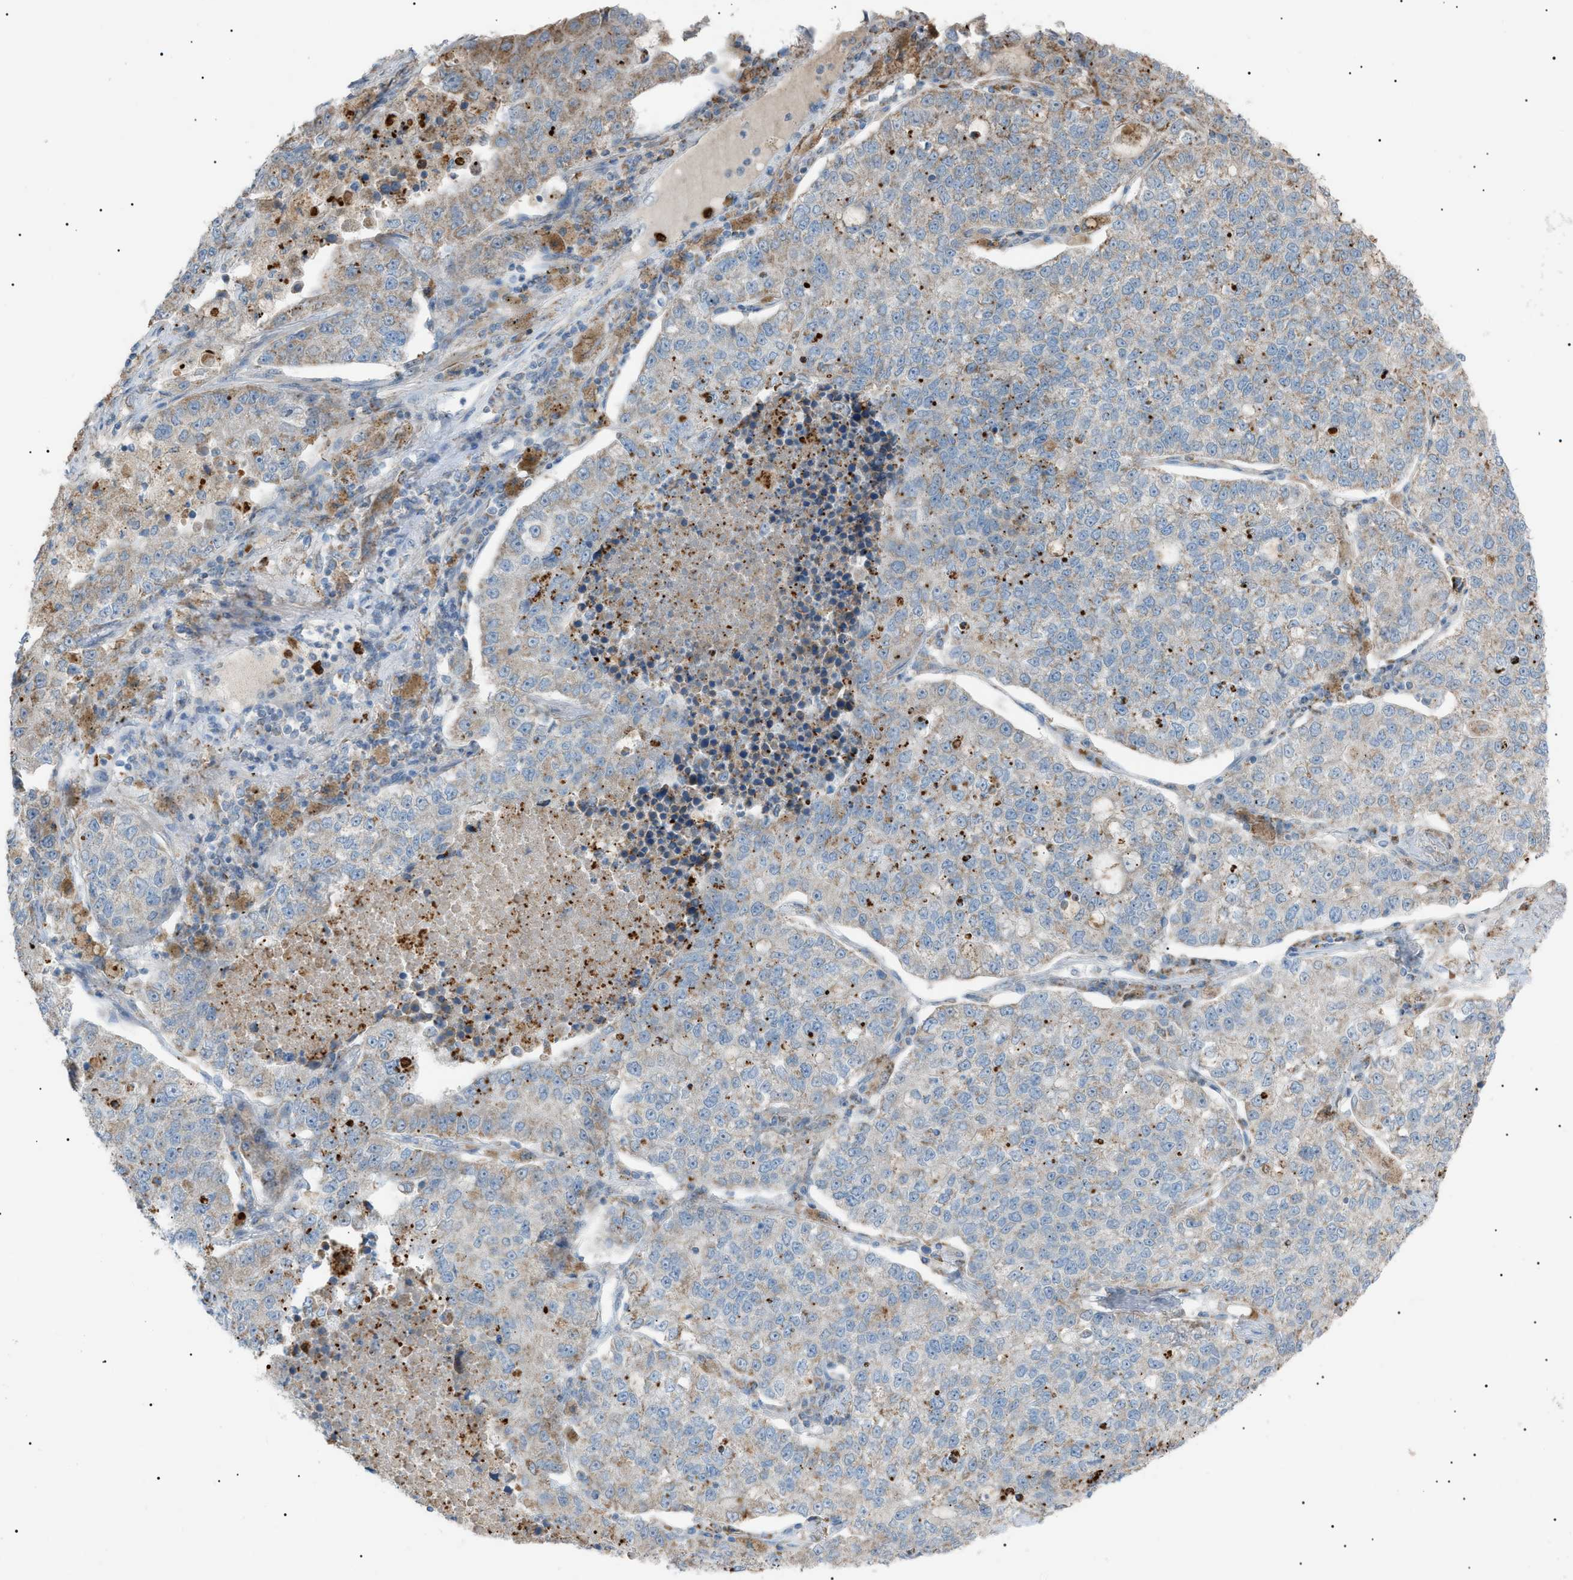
{"staining": {"intensity": "moderate", "quantity": "25%-75%", "location": "cytoplasmic/membranous,nuclear"}, "tissue": "lung cancer", "cell_type": "Tumor cells", "image_type": "cancer", "snomed": [{"axis": "morphology", "description": "Adenocarcinoma, NOS"}, {"axis": "topography", "description": "Lung"}], "caption": "Immunohistochemistry (DAB (3,3'-diaminobenzidine)) staining of lung adenocarcinoma reveals moderate cytoplasmic/membranous and nuclear protein staining in about 25%-75% of tumor cells.", "gene": "ZNF516", "patient": {"sex": "male", "age": 49}}